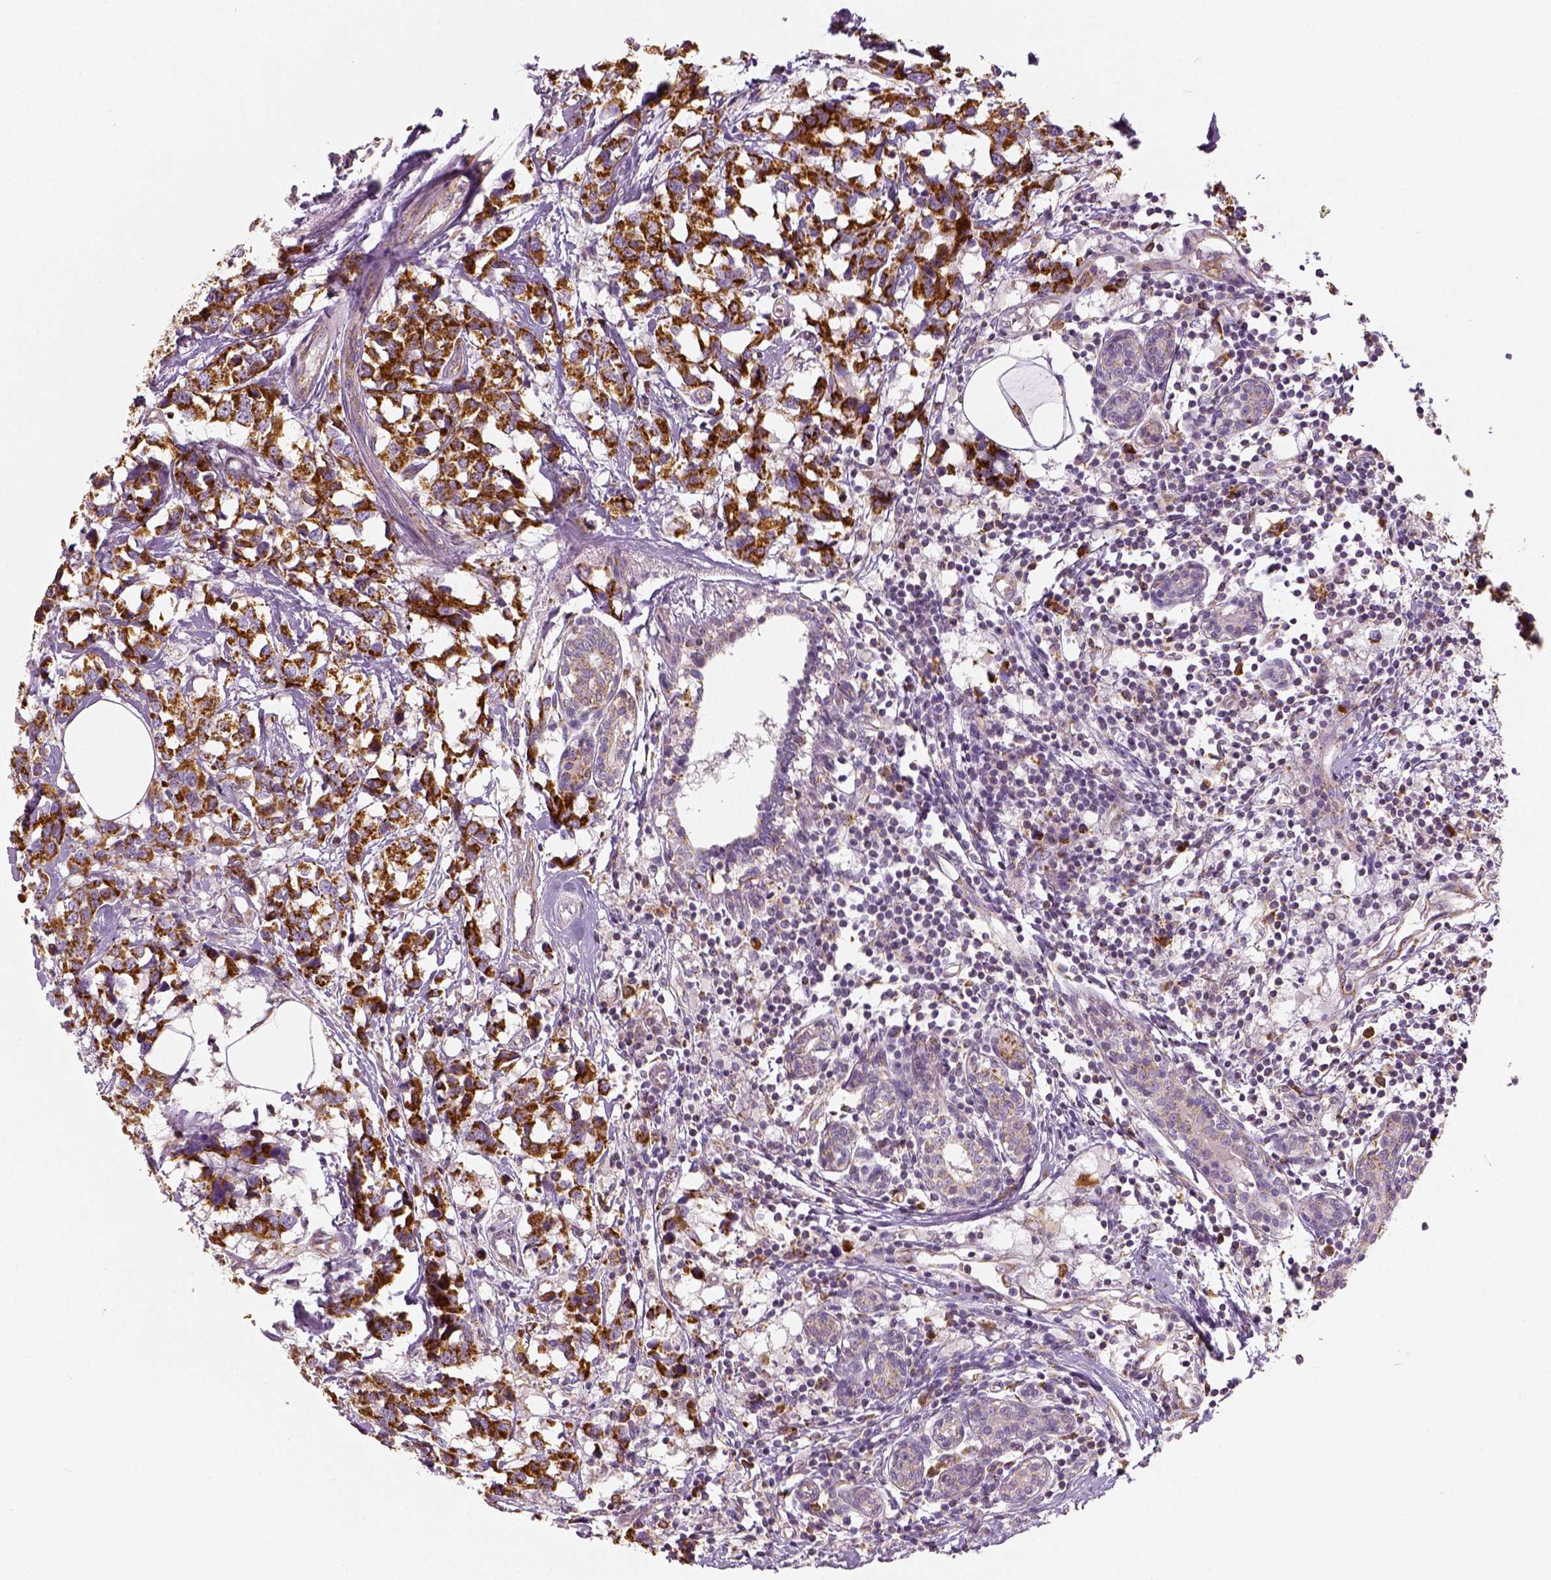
{"staining": {"intensity": "strong", "quantity": ">75%", "location": "cytoplasmic/membranous"}, "tissue": "breast cancer", "cell_type": "Tumor cells", "image_type": "cancer", "snomed": [{"axis": "morphology", "description": "Lobular carcinoma"}, {"axis": "topography", "description": "Breast"}], "caption": "Protein expression by IHC displays strong cytoplasmic/membranous expression in about >75% of tumor cells in breast cancer (lobular carcinoma). Using DAB (3,3'-diaminobenzidine) (brown) and hematoxylin (blue) stains, captured at high magnification using brightfield microscopy.", "gene": "PGAM5", "patient": {"sex": "female", "age": 59}}